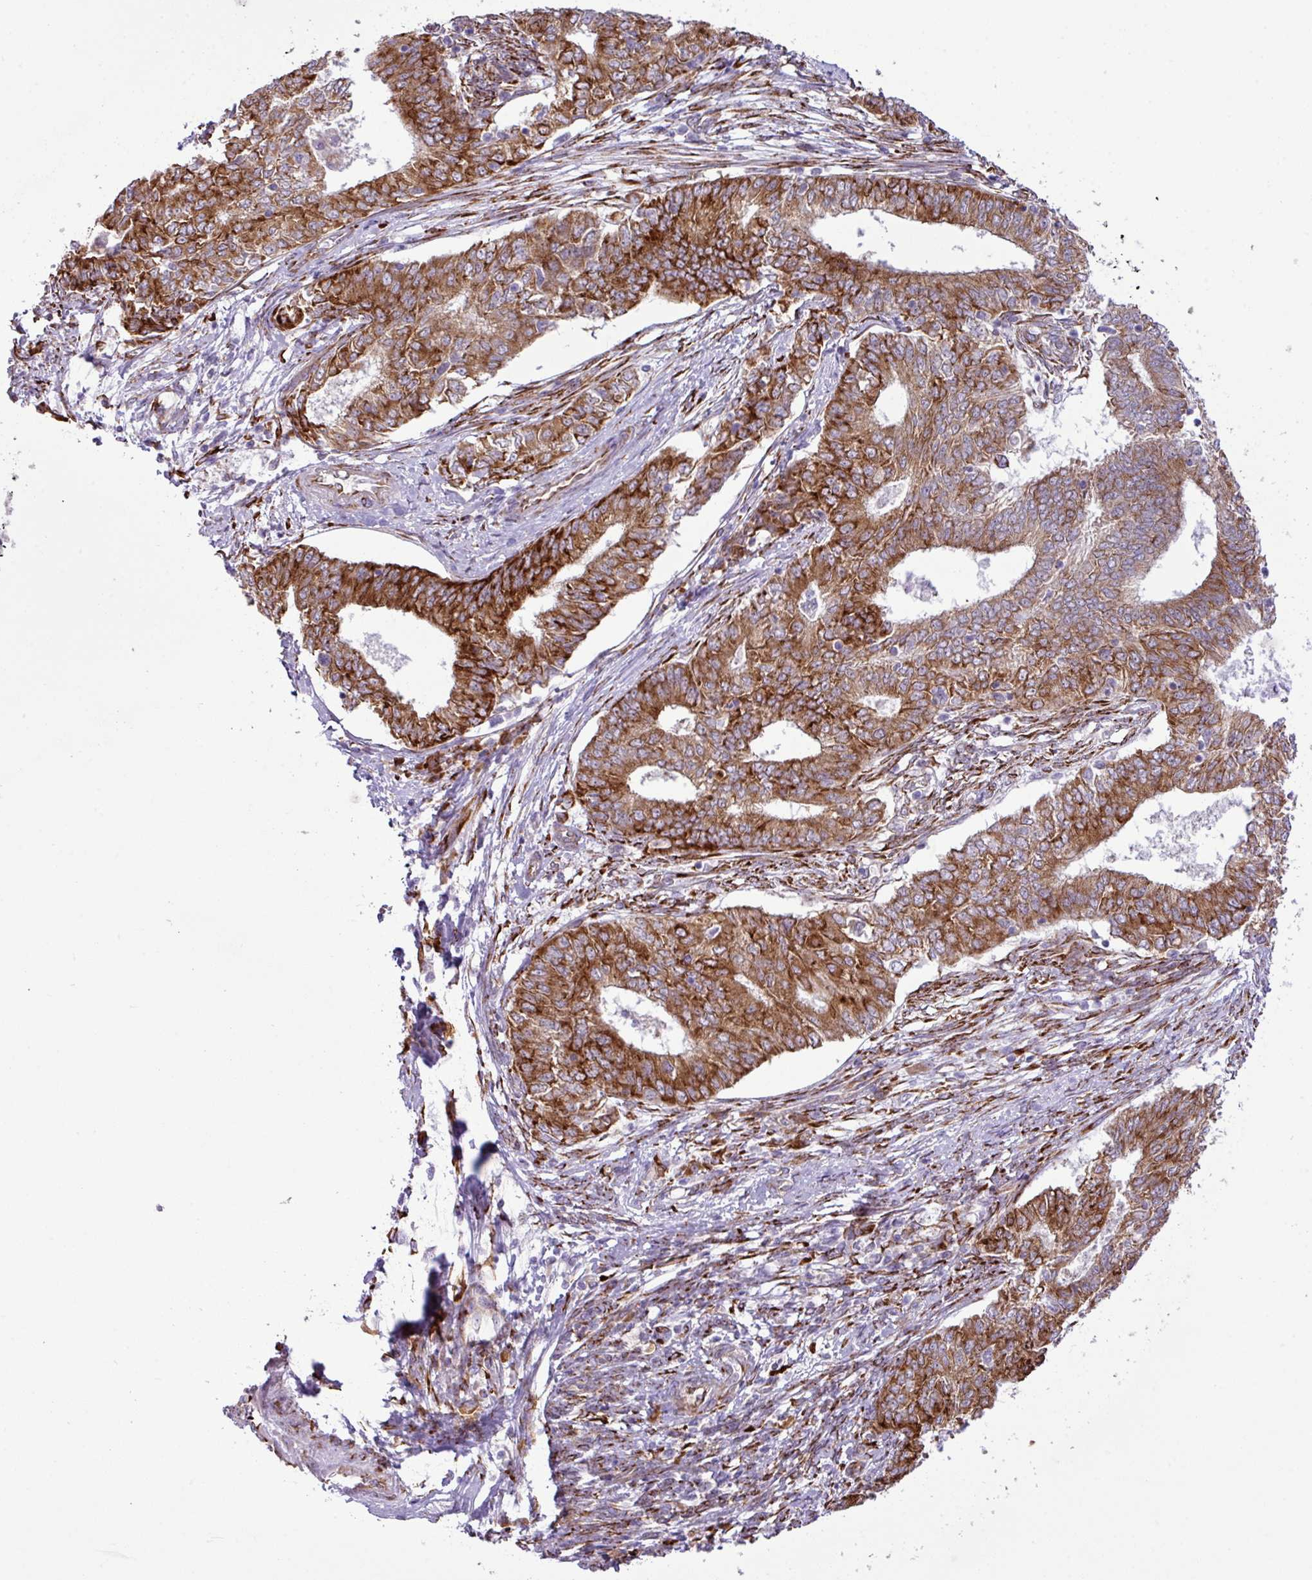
{"staining": {"intensity": "strong", "quantity": "25%-75%", "location": "cytoplasmic/membranous"}, "tissue": "endometrial cancer", "cell_type": "Tumor cells", "image_type": "cancer", "snomed": [{"axis": "morphology", "description": "Adenocarcinoma, NOS"}, {"axis": "topography", "description": "Endometrium"}], "caption": "Immunohistochemical staining of human endometrial cancer (adenocarcinoma) reveals strong cytoplasmic/membranous protein expression in about 25%-75% of tumor cells.", "gene": "CFAP97", "patient": {"sex": "female", "age": 62}}